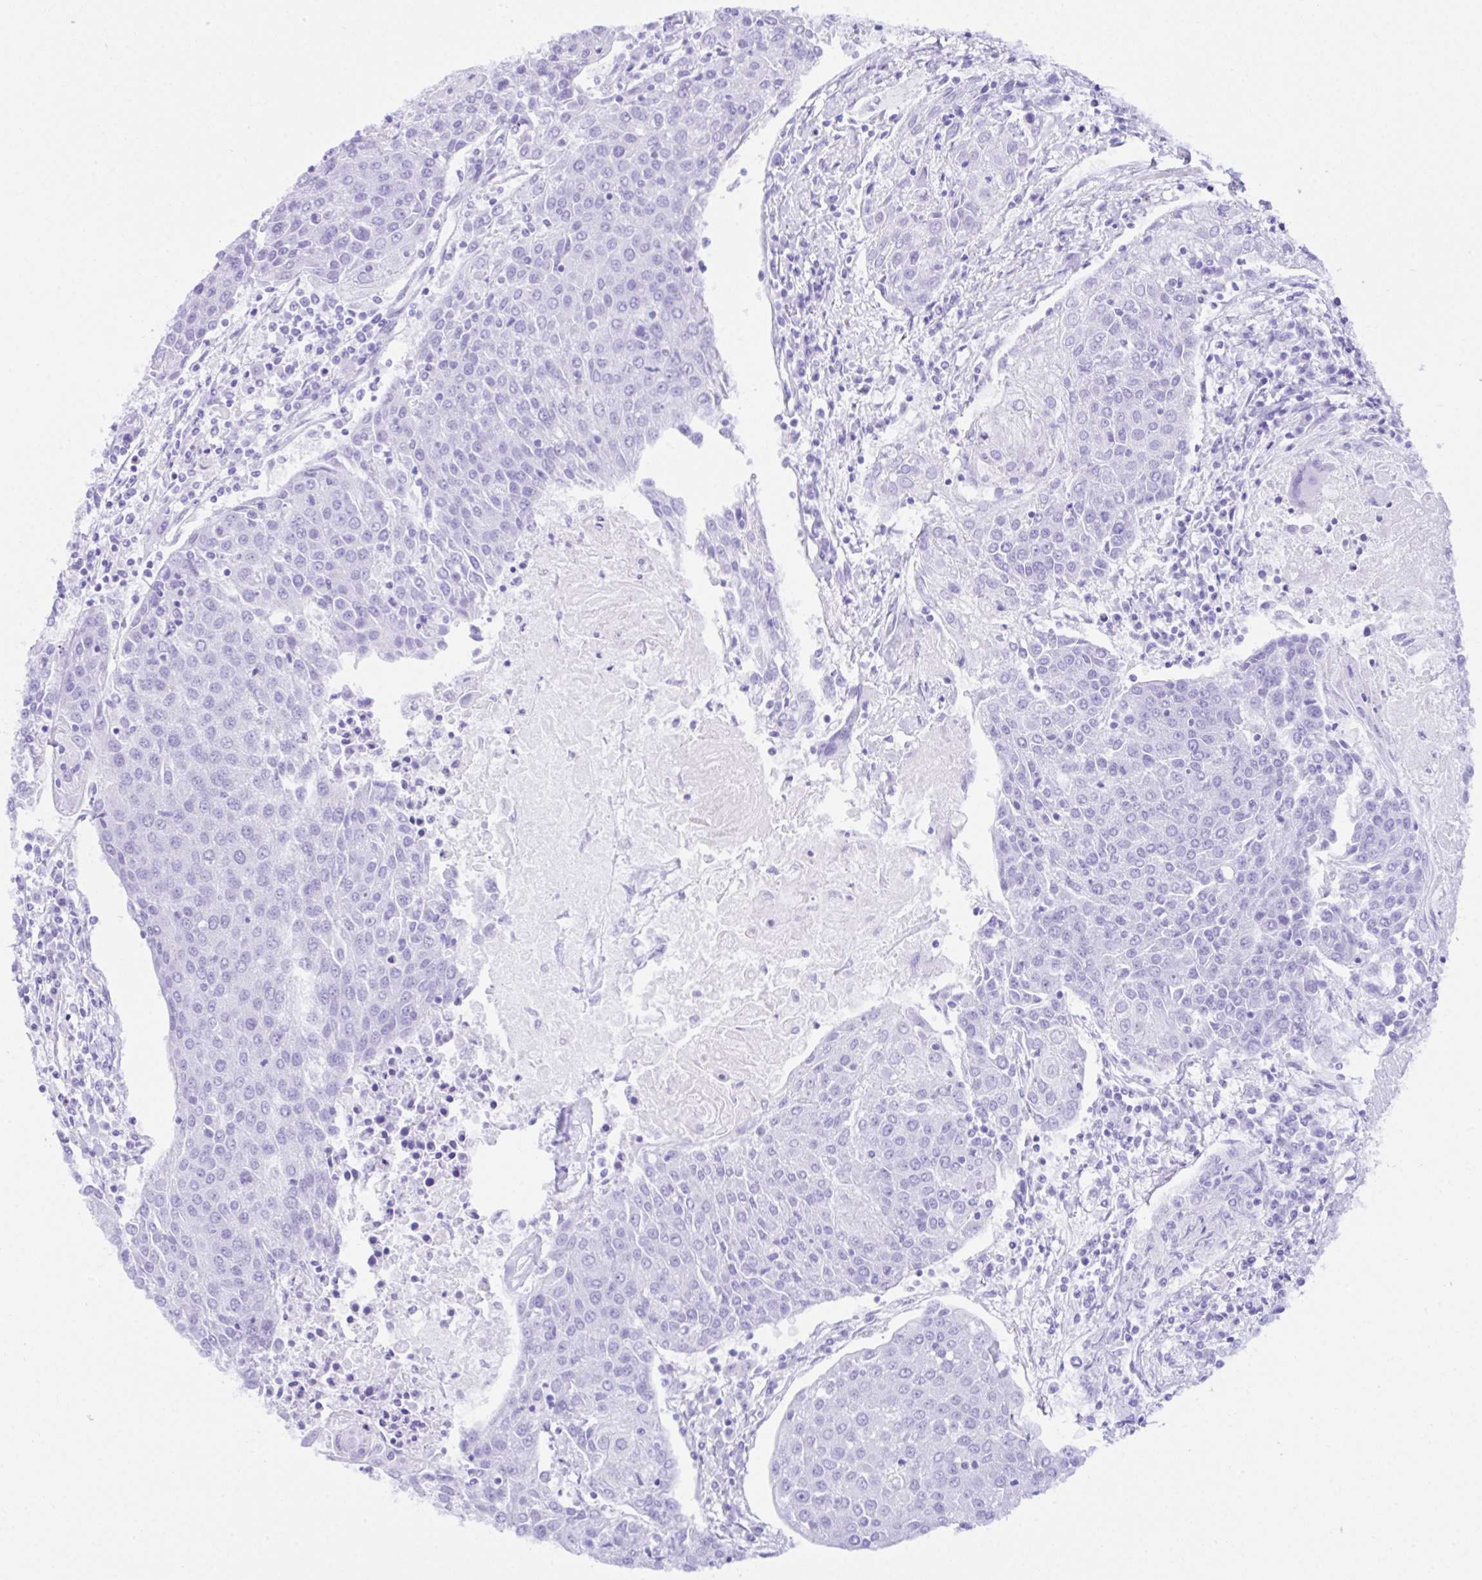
{"staining": {"intensity": "negative", "quantity": "none", "location": "none"}, "tissue": "urothelial cancer", "cell_type": "Tumor cells", "image_type": "cancer", "snomed": [{"axis": "morphology", "description": "Urothelial carcinoma, High grade"}, {"axis": "topography", "description": "Urinary bladder"}], "caption": "Urothelial carcinoma (high-grade) was stained to show a protein in brown. There is no significant staining in tumor cells.", "gene": "CCDC12", "patient": {"sex": "female", "age": 85}}